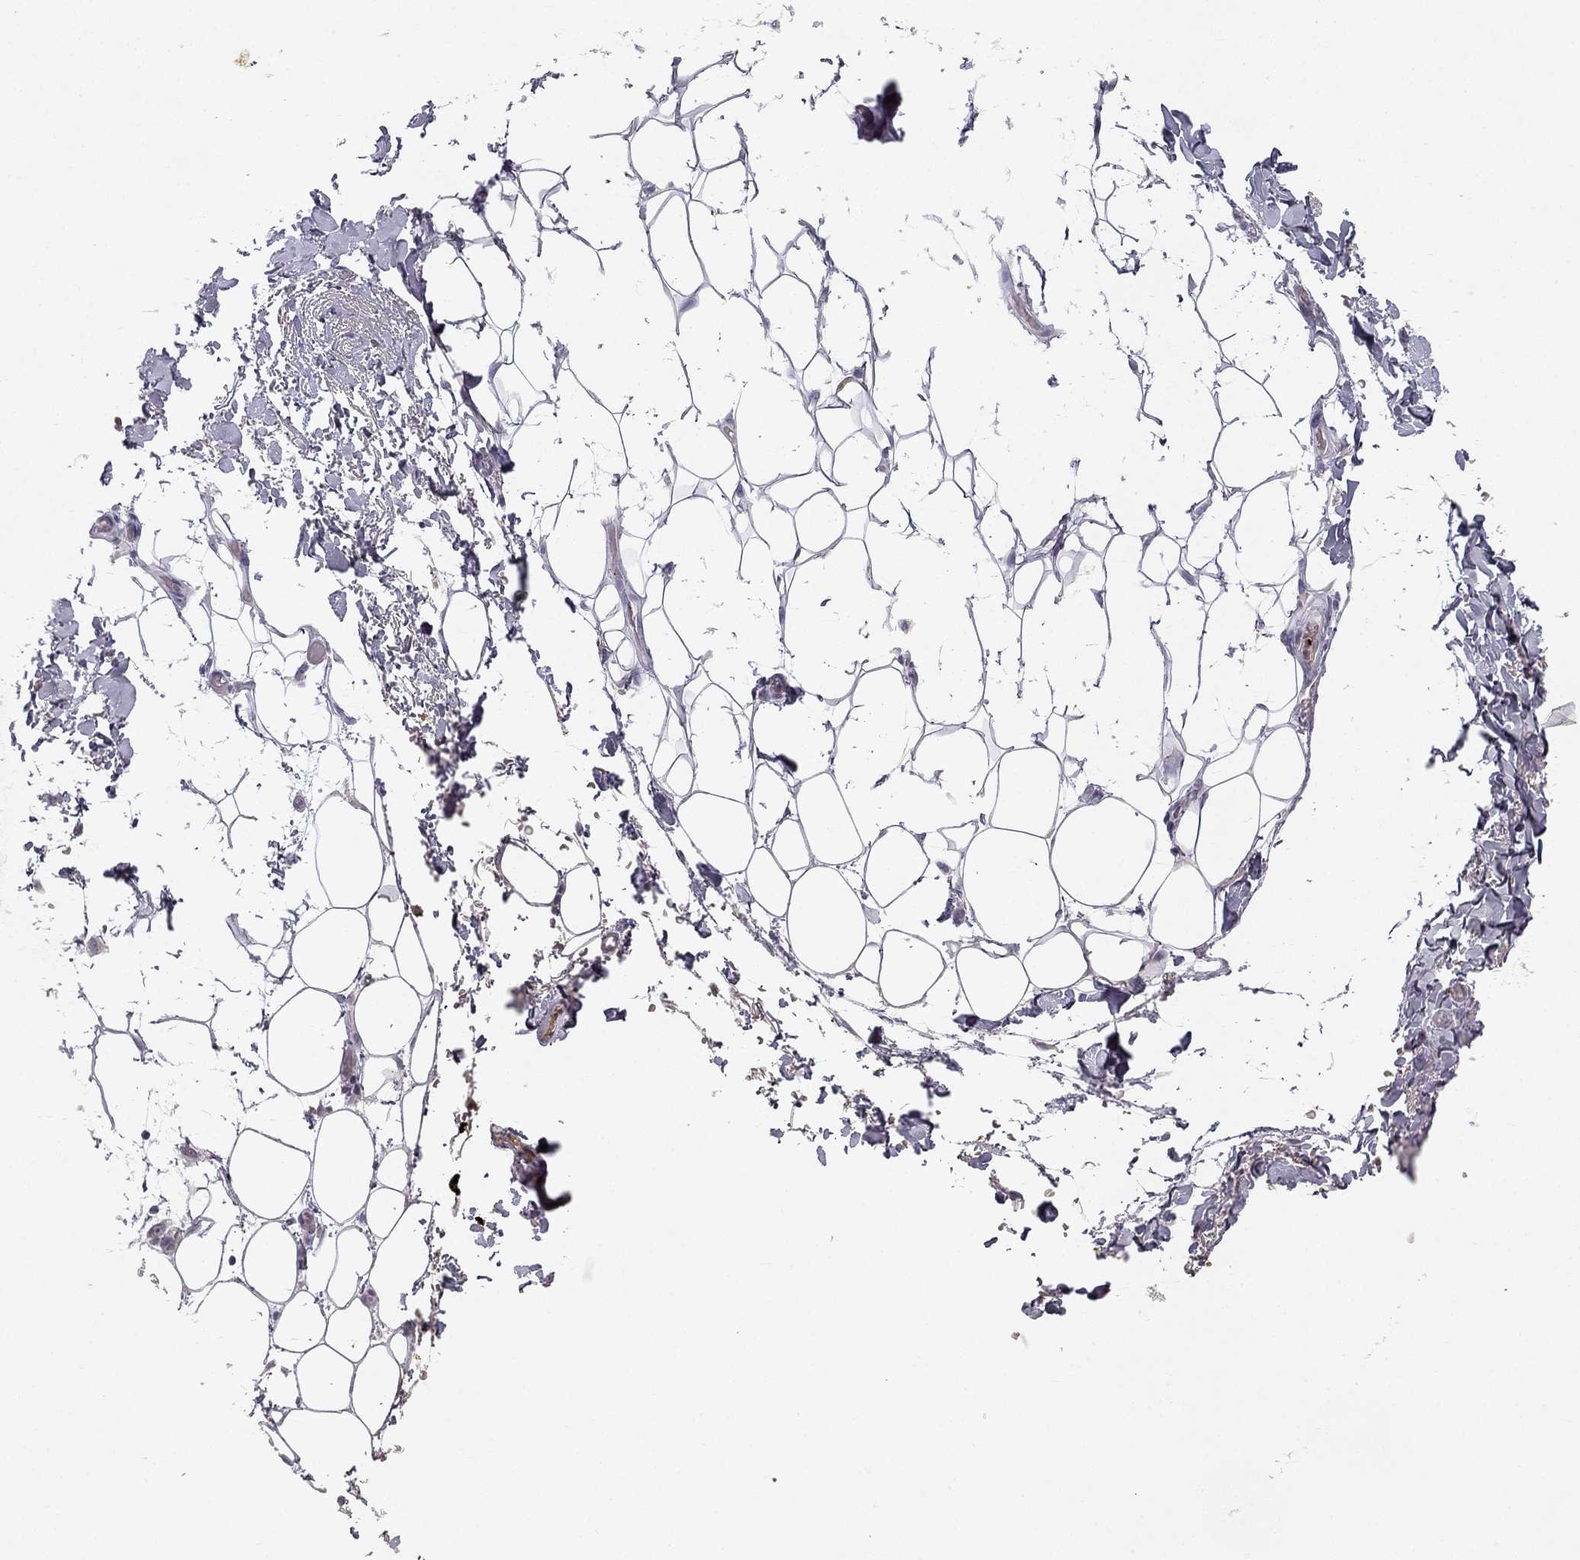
{"staining": {"intensity": "negative", "quantity": "none", "location": "none"}, "tissue": "adipose tissue", "cell_type": "Adipocytes", "image_type": "normal", "snomed": [{"axis": "morphology", "description": "Normal tissue, NOS"}, {"axis": "topography", "description": "Anal"}, {"axis": "topography", "description": "Peripheral nerve tissue"}], "caption": "Immunohistochemistry (IHC) image of benign human adipose tissue stained for a protein (brown), which exhibits no staining in adipocytes.", "gene": "SLC6A4", "patient": {"sex": "male", "age": 53}}